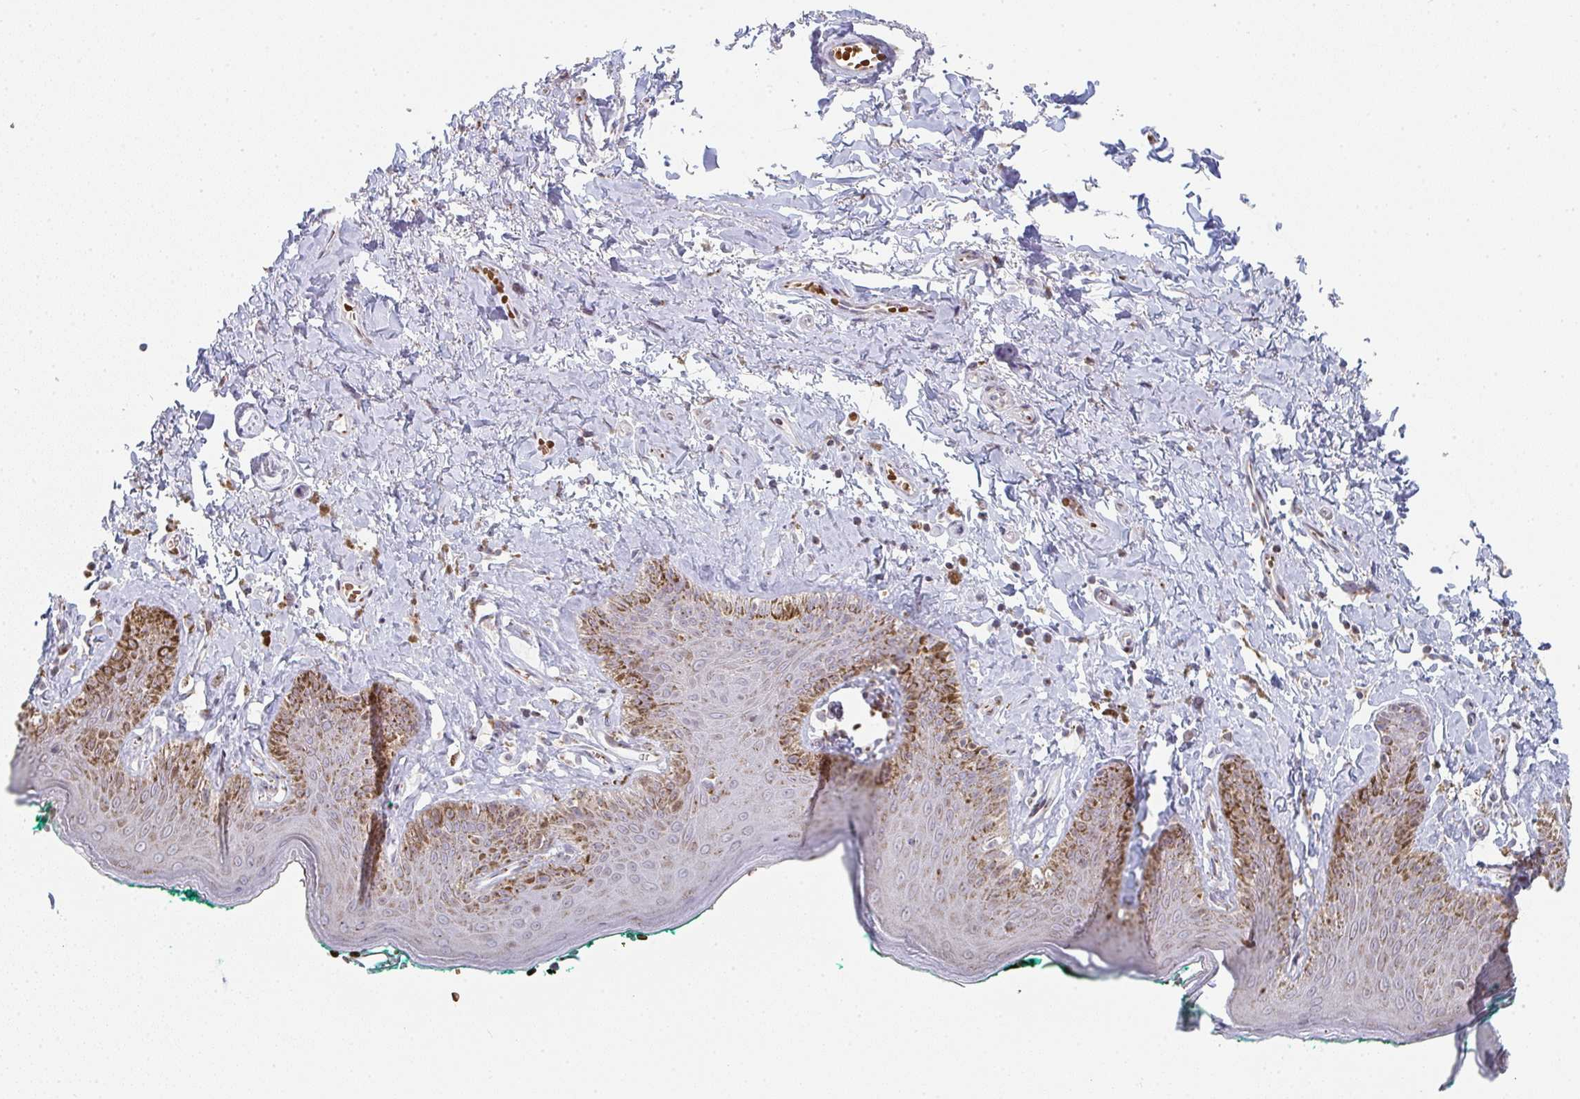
{"staining": {"intensity": "weak", "quantity": "25%-75%", "location": "cytoplasmic/membranous,nuclear"}, "tissue": "skin", "cell_type": "Epidermal cells", "image_type": "normal", "snomed": [{"axis": "morphology", "description": "Normal tissue, NOS"}, {"axis": "topography", "description": "Vulva"}, {"axis": "topography", "description": "Peripheral nerve tissue"}], "caption": "This histopathology image demonstrates immunohistochemistry (IHC) staining of unremarkable skin, with low weak cytoplasmic/membranous,nuclear staining in approximately 25%-75% of epidermal cells.", "gene": "ZNF526", "patient": {"sex": "female", "age": 66}}